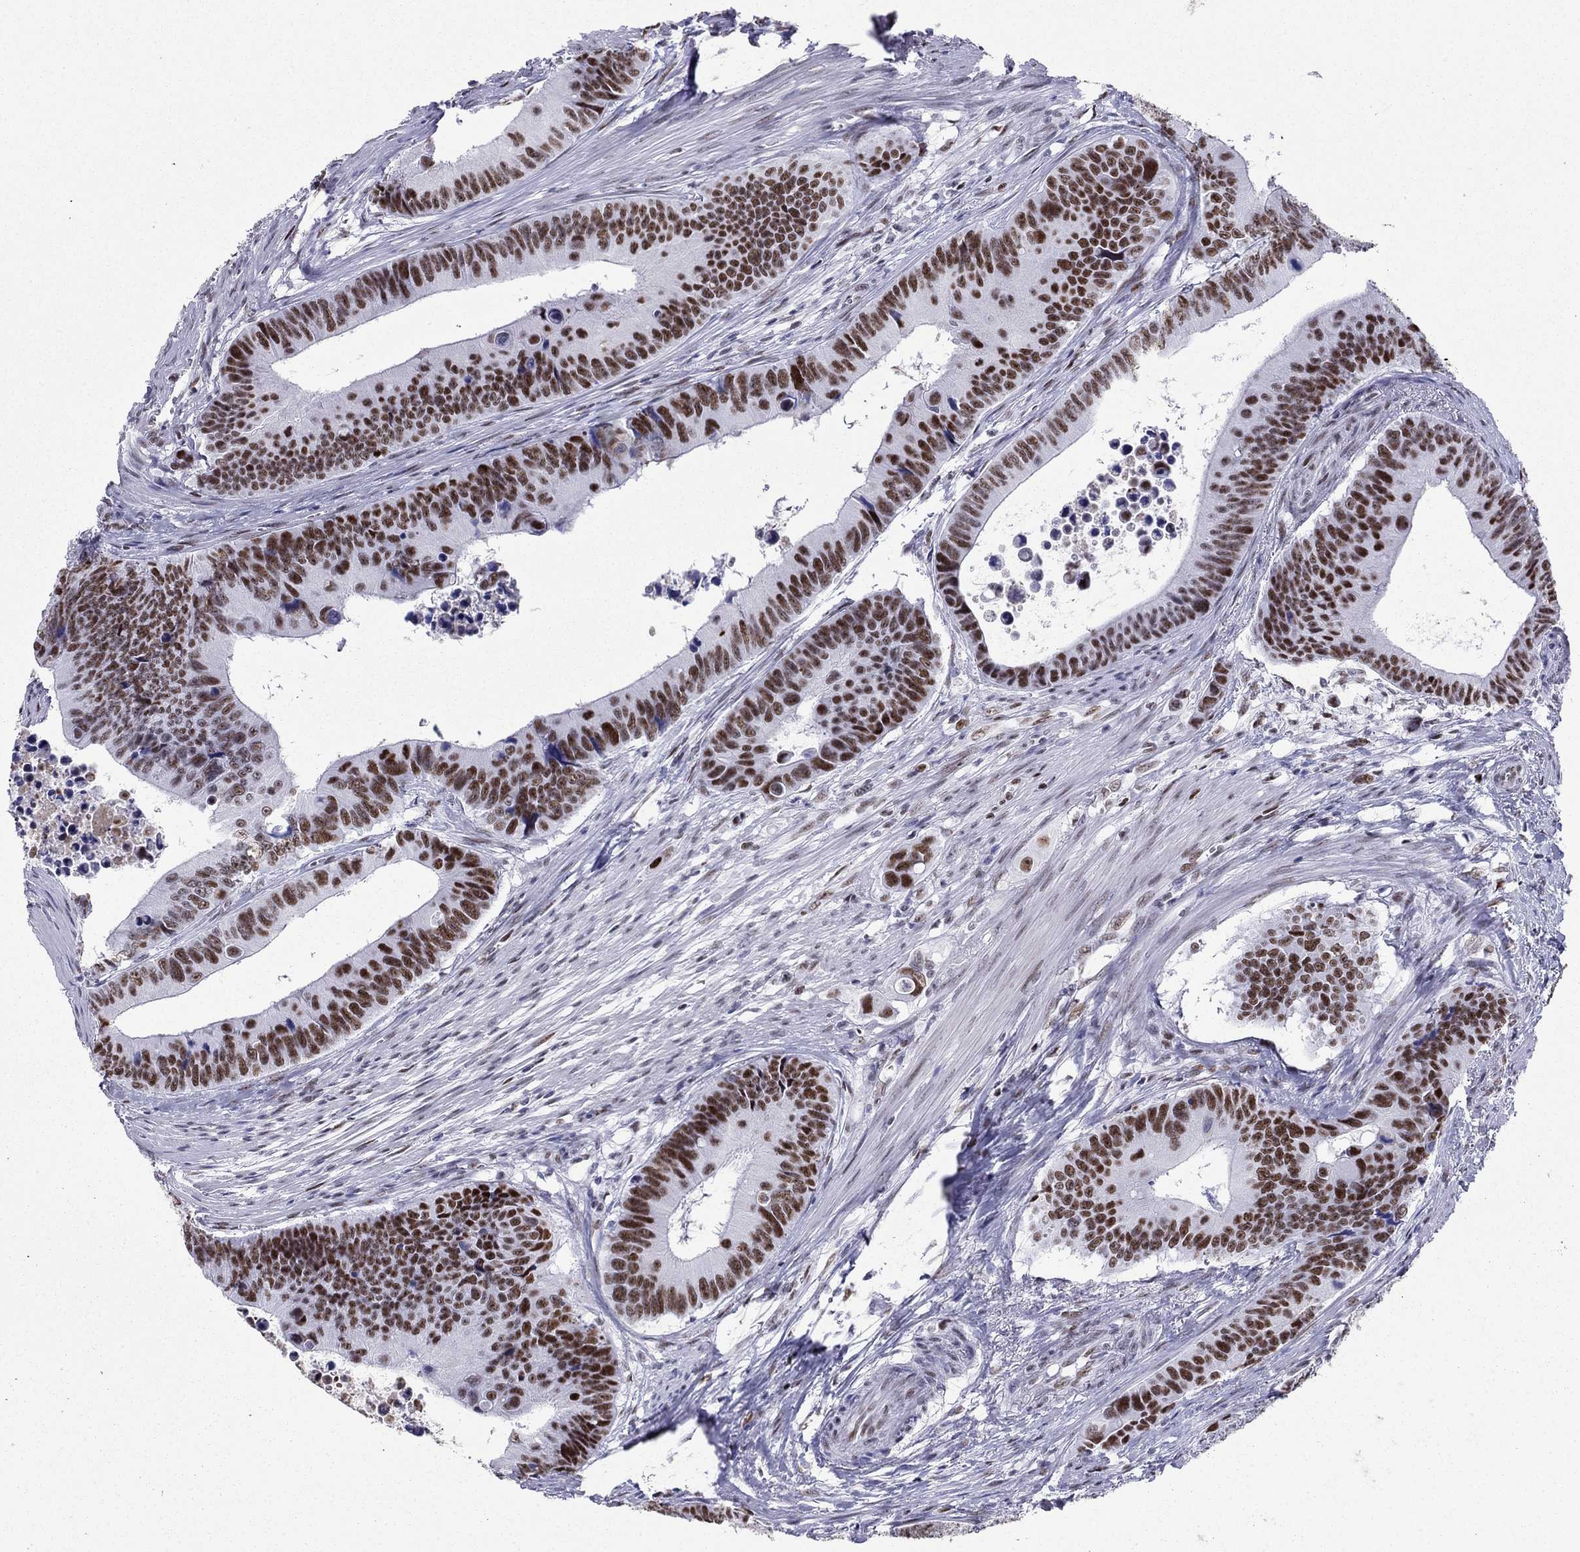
{"staining": {"intensity": "strong", "quantity": ">75%", "location": "nuclear"}, "tissue": "colorectal cancer", "cell_type": "Tumor cells", "image_type": "cancer", "snomed": [{"axis": "morphology", "description": "Adenocarcinoma, NOS"}, {"axis": "topography", "description": "Colon"}], "caption": "The photomicrograph shows immunohistochemical staining of colorectal cancer. There is strong nuclear staining is identified in about >75% of tumor cells. Using DAB (3,3'-diaminobenzidine) (brown) and hematoxylin (blue) stains, captured at high magnification using brightfield microscopy.", "gene": "PPM1G", "patient": {"sex": "female", "age": 87}}